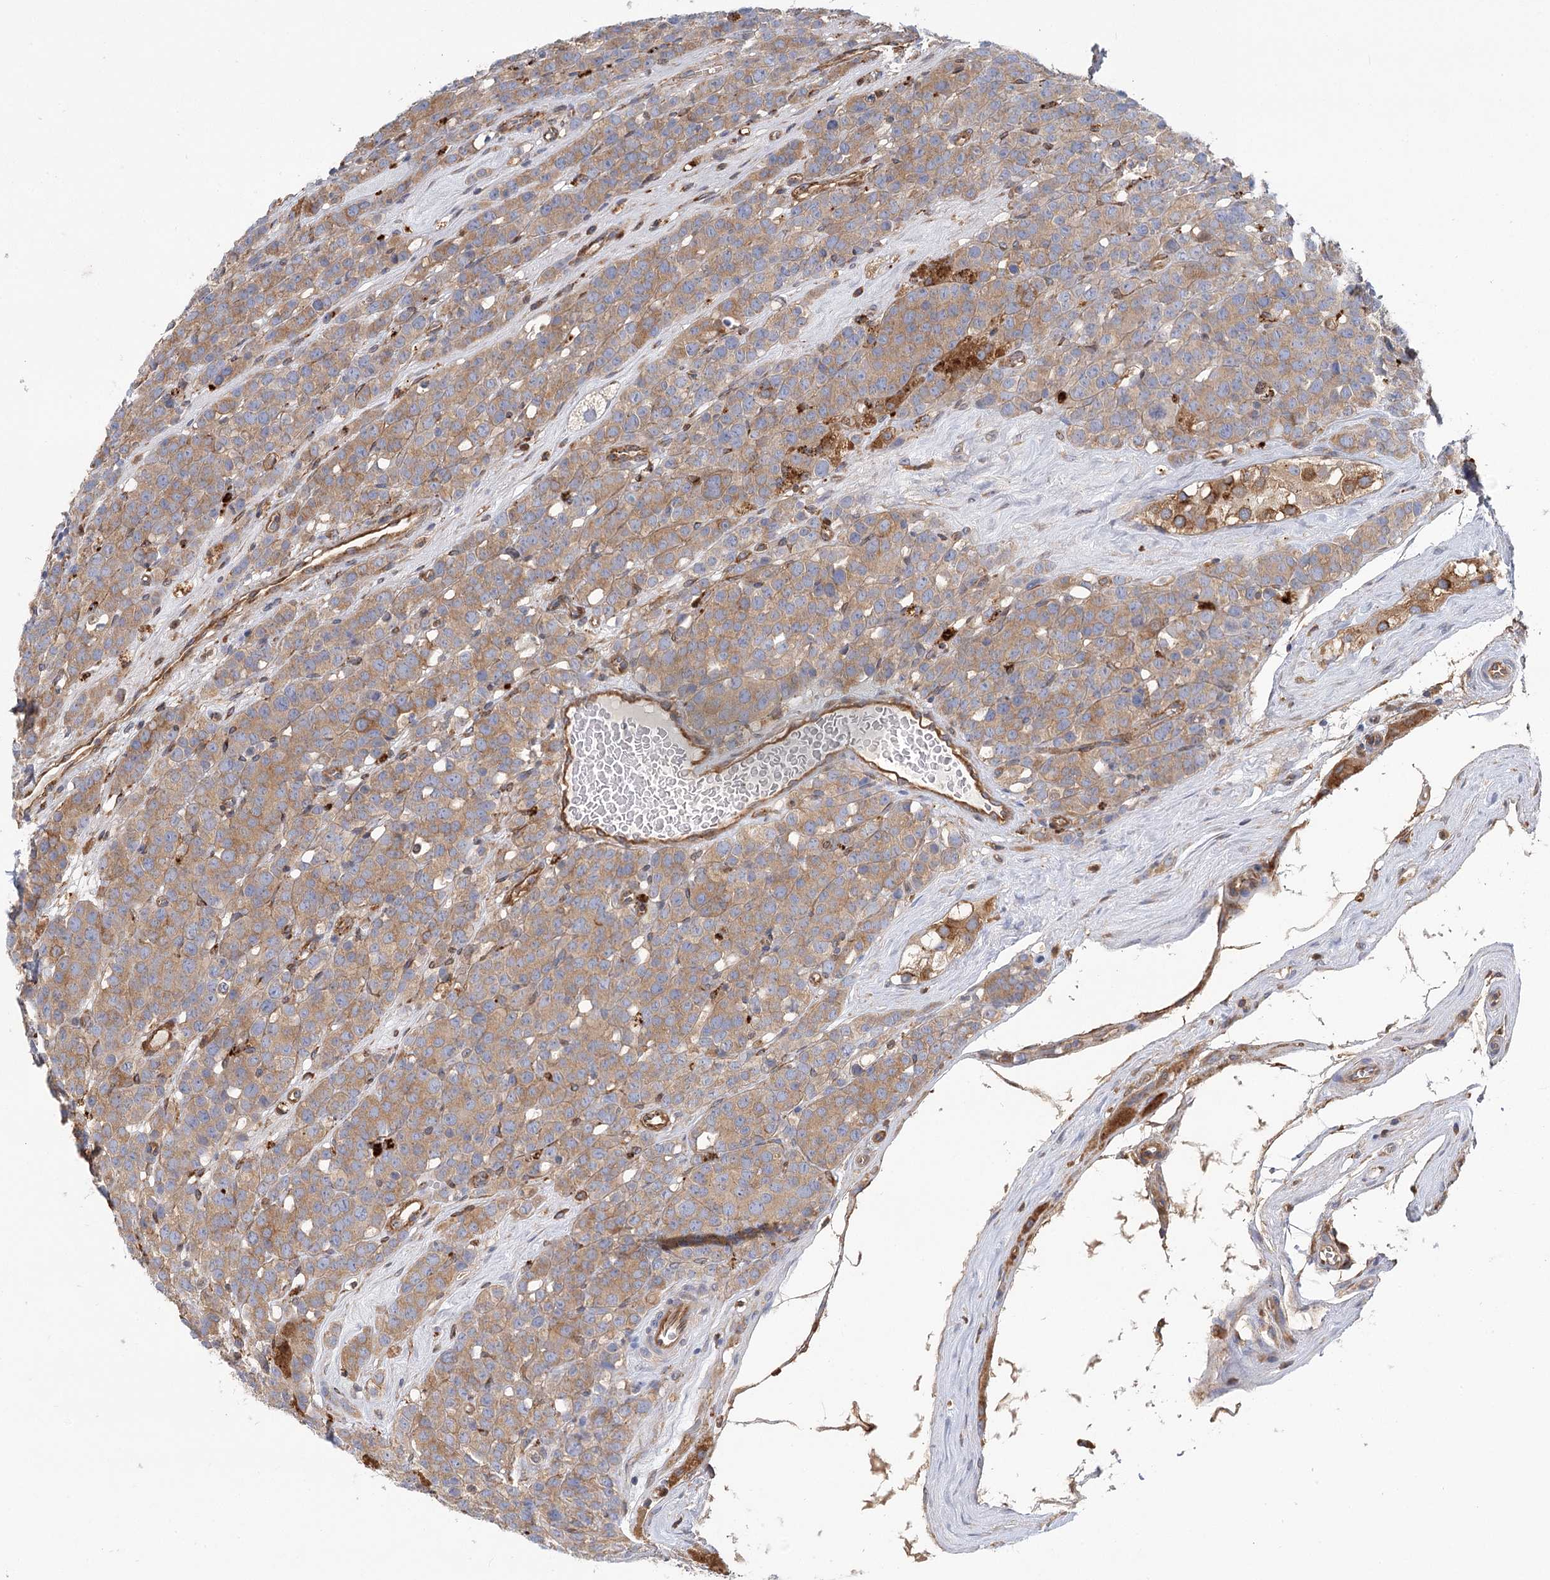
{"staining": {"intensity": "moderate", "quantity": ">75%", "location": "cytoplasmic/membranous"}, "tissue": "testis cancer", "cell_type": "Tumor cells", "image_type": "cancer", "snomed": [{"axis": "morphology", "description": "Seminoma, NOS"}, {"axis": "topography", "description": "Testis"}], "caption": "Immunohistochemical staining of testis cancer (seminoma) displays medium levels of moderate cytoplasmic/membranous expression in about >75% of tumor cells.", "gene": "GUSB", "patient": {"sex": "male", "age": 71}}